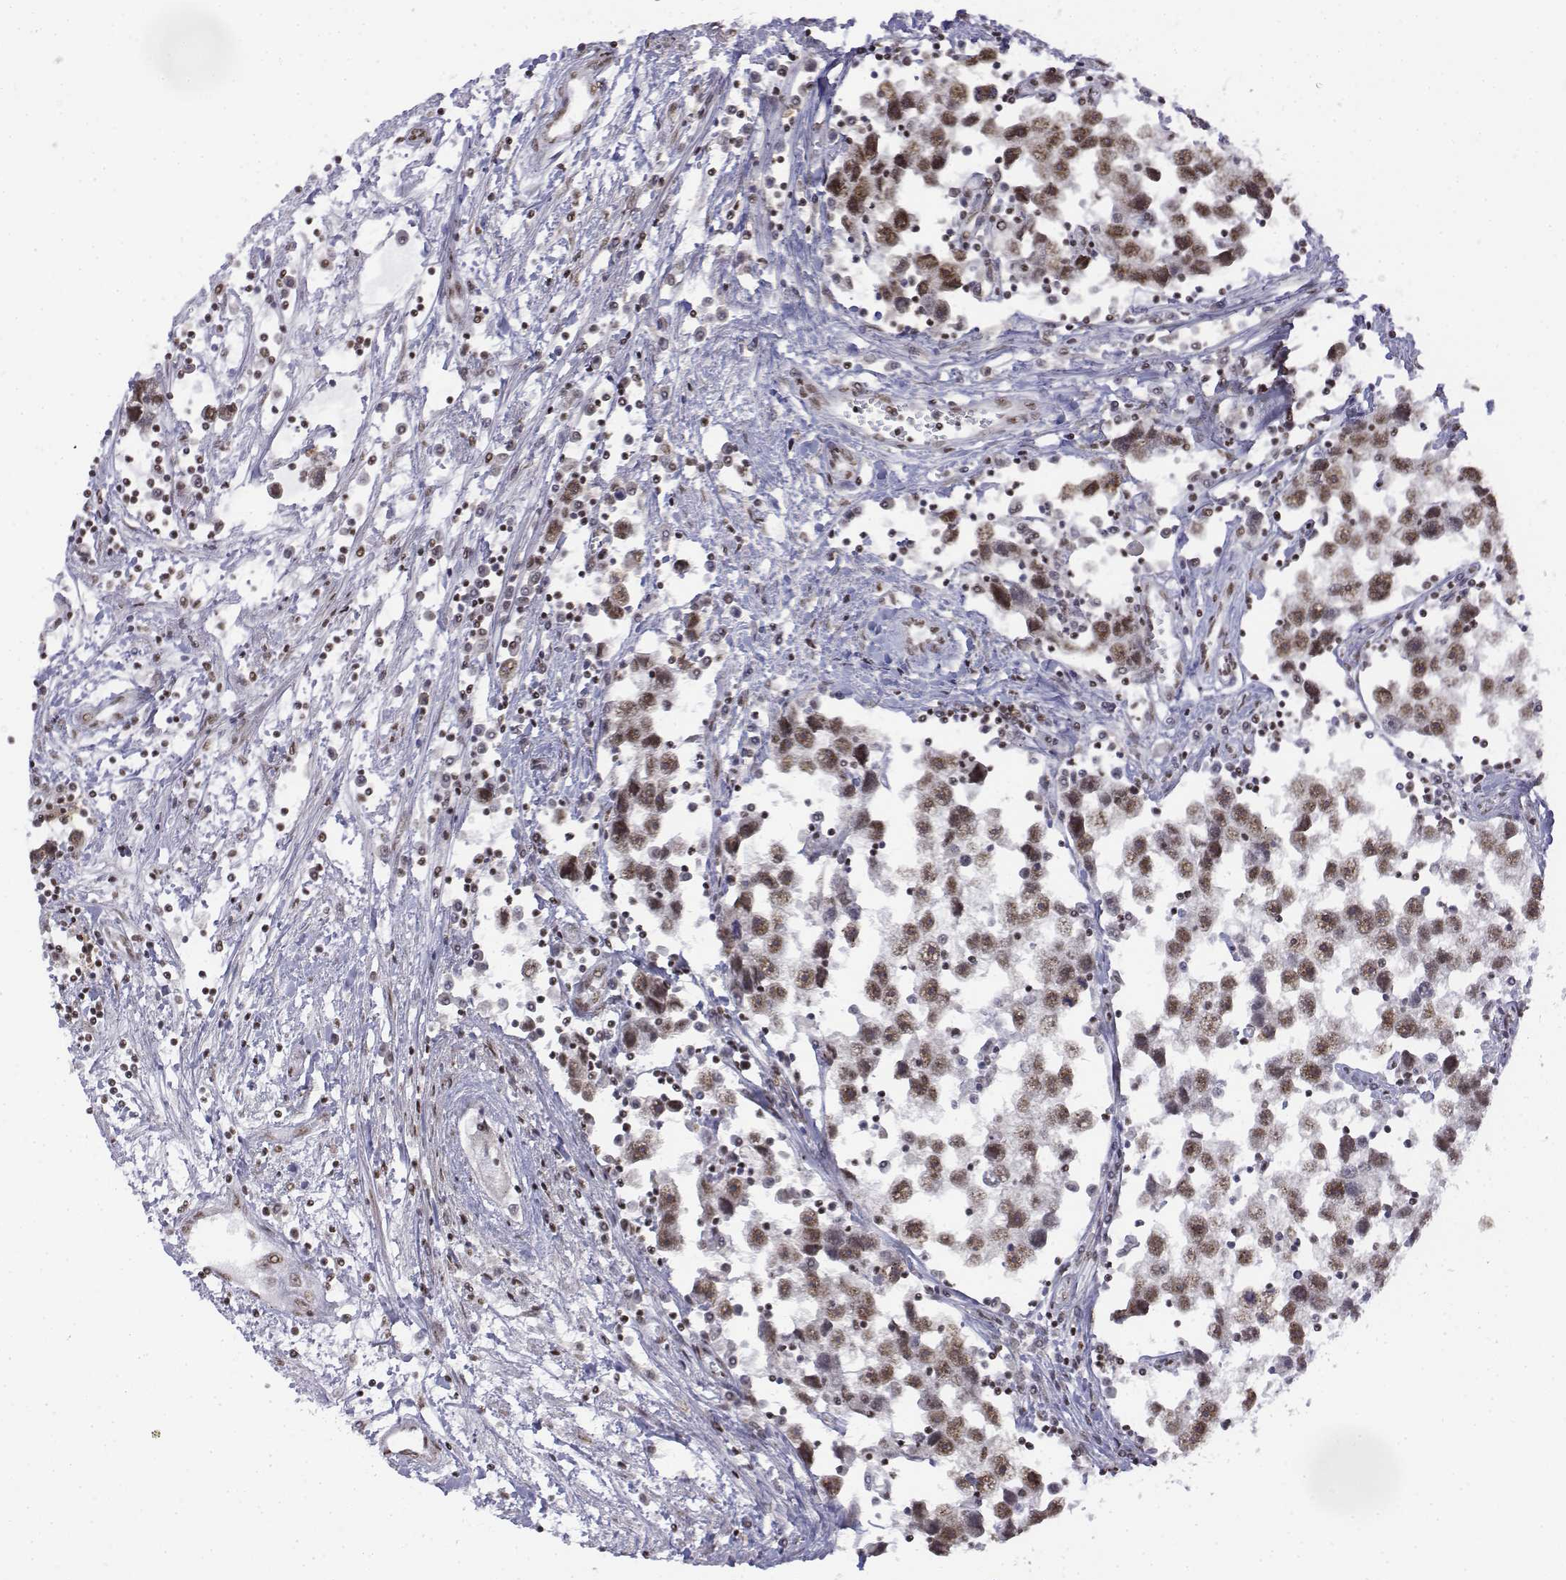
{"staining": {"intensity": "moderate", "quantity": ">75%", "location": "nuclear"}, "tissue": "testis cancer", "cell_type": "Tumor cells", "image_type": "cancer", "snomed": [{"axis": "morphology", "description": "Seminoma, NOS"}, {"axis": "topography", "description": "Testis"}], "caption": "DAB immunohistochemical staining of human seminoma (testis) exhibits moderate nuclear protein staining in approximately >75% of tumor cells.", "gene": "SETD1A", "patient": {"sex": "male", "age": 30}}